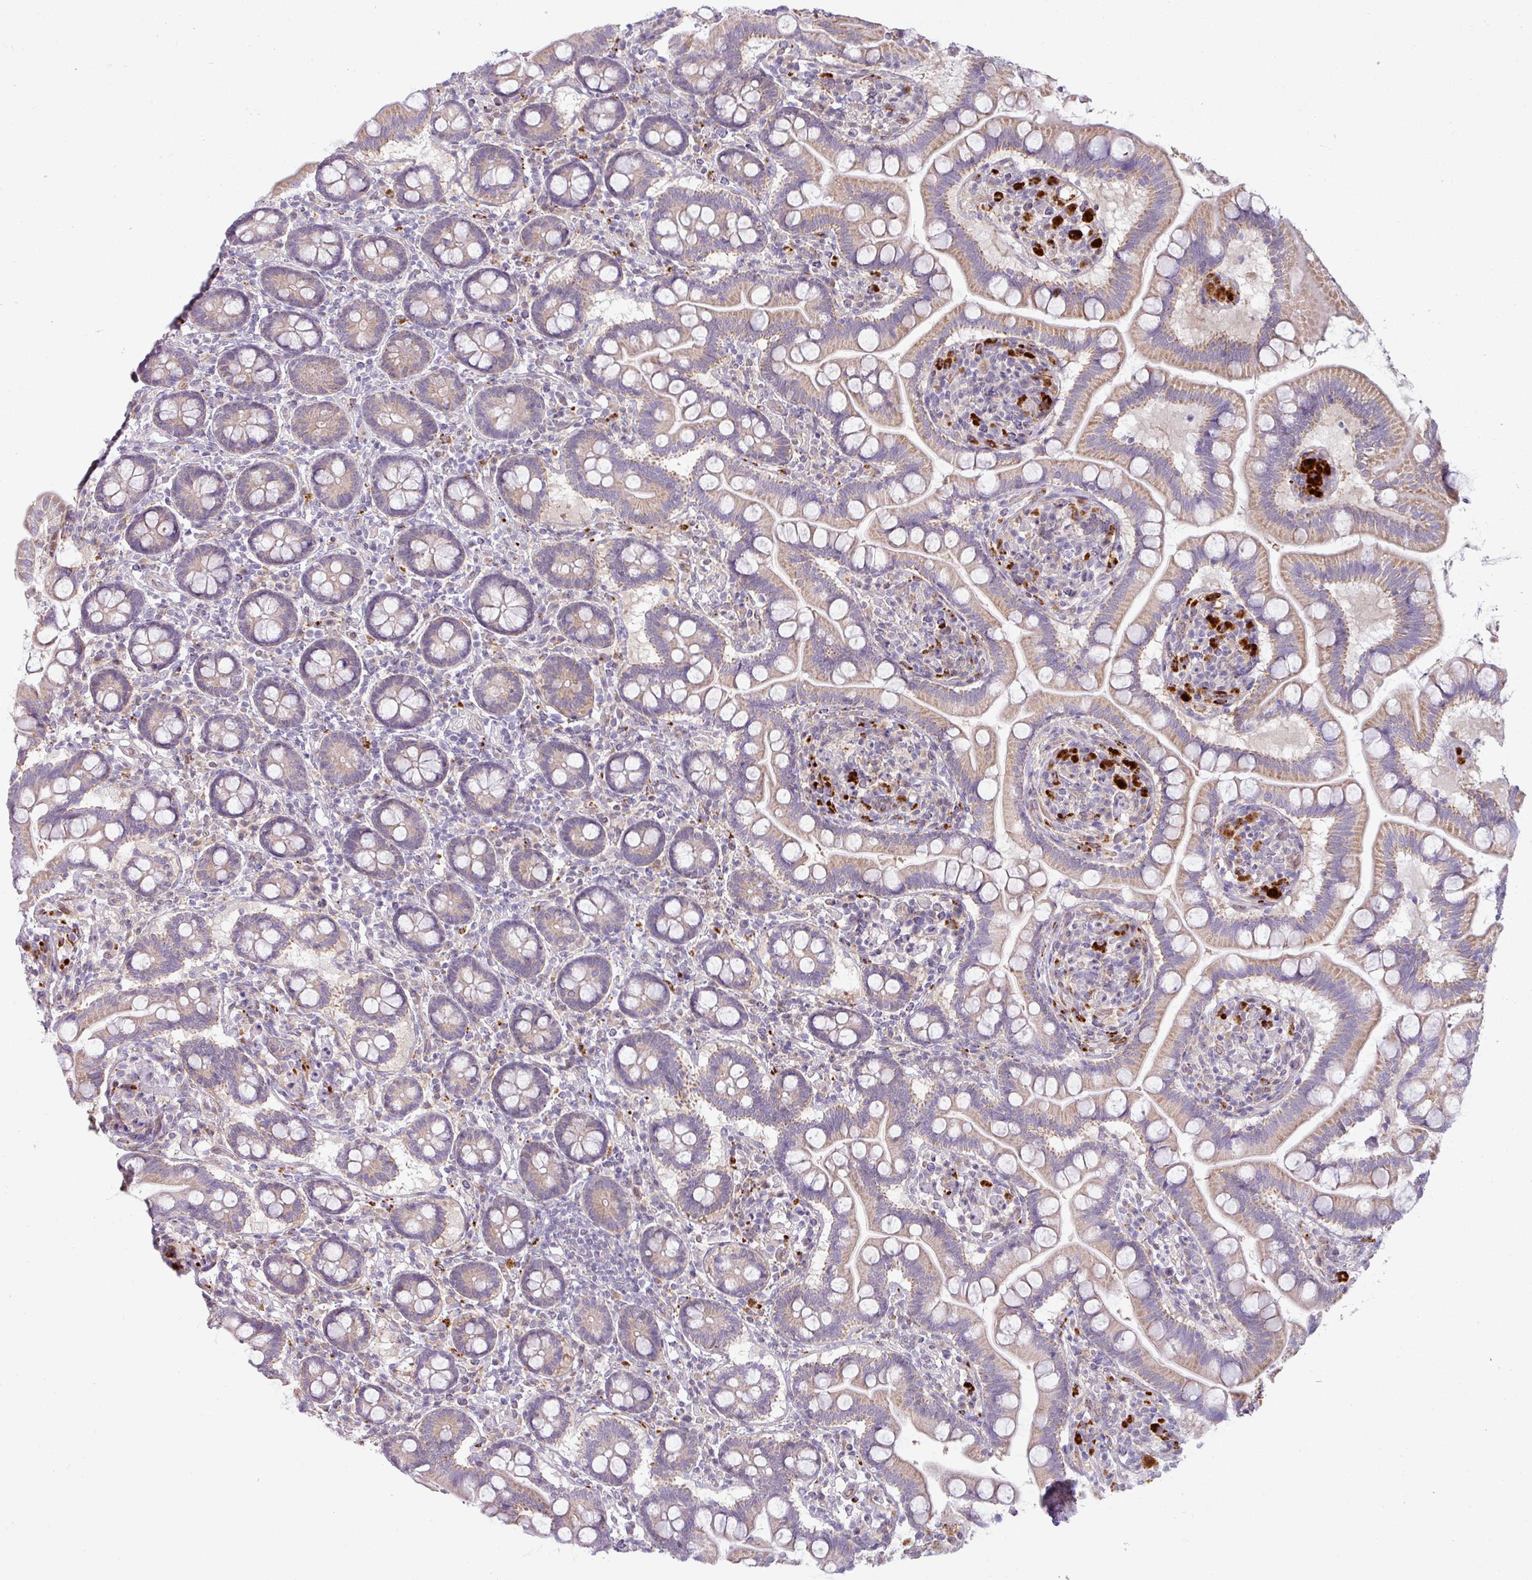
{"staining": {"intensity": "moderate", "quantity": ">75%", "location": "cytoplasmic/membranous"}, "tissue": "small intestine", "cell_type": "Glandular cells", "image_type": "normal", "snomed": [{"axis": "morphology", "description": "Normal tissue, NOS"}, {"axis": "topography", "description": "Small intestine"}], "caption": "Protein analysis of normal small intestine exhibits moderate cytoplasmic/membranous positivity in approximately >75% of glandular cells. Immunohistochemistry stains the protein in brown and the nuclei are stained blue.", "gene": "CCDC144A", "patient": {"sex": "female", "age": 64}}